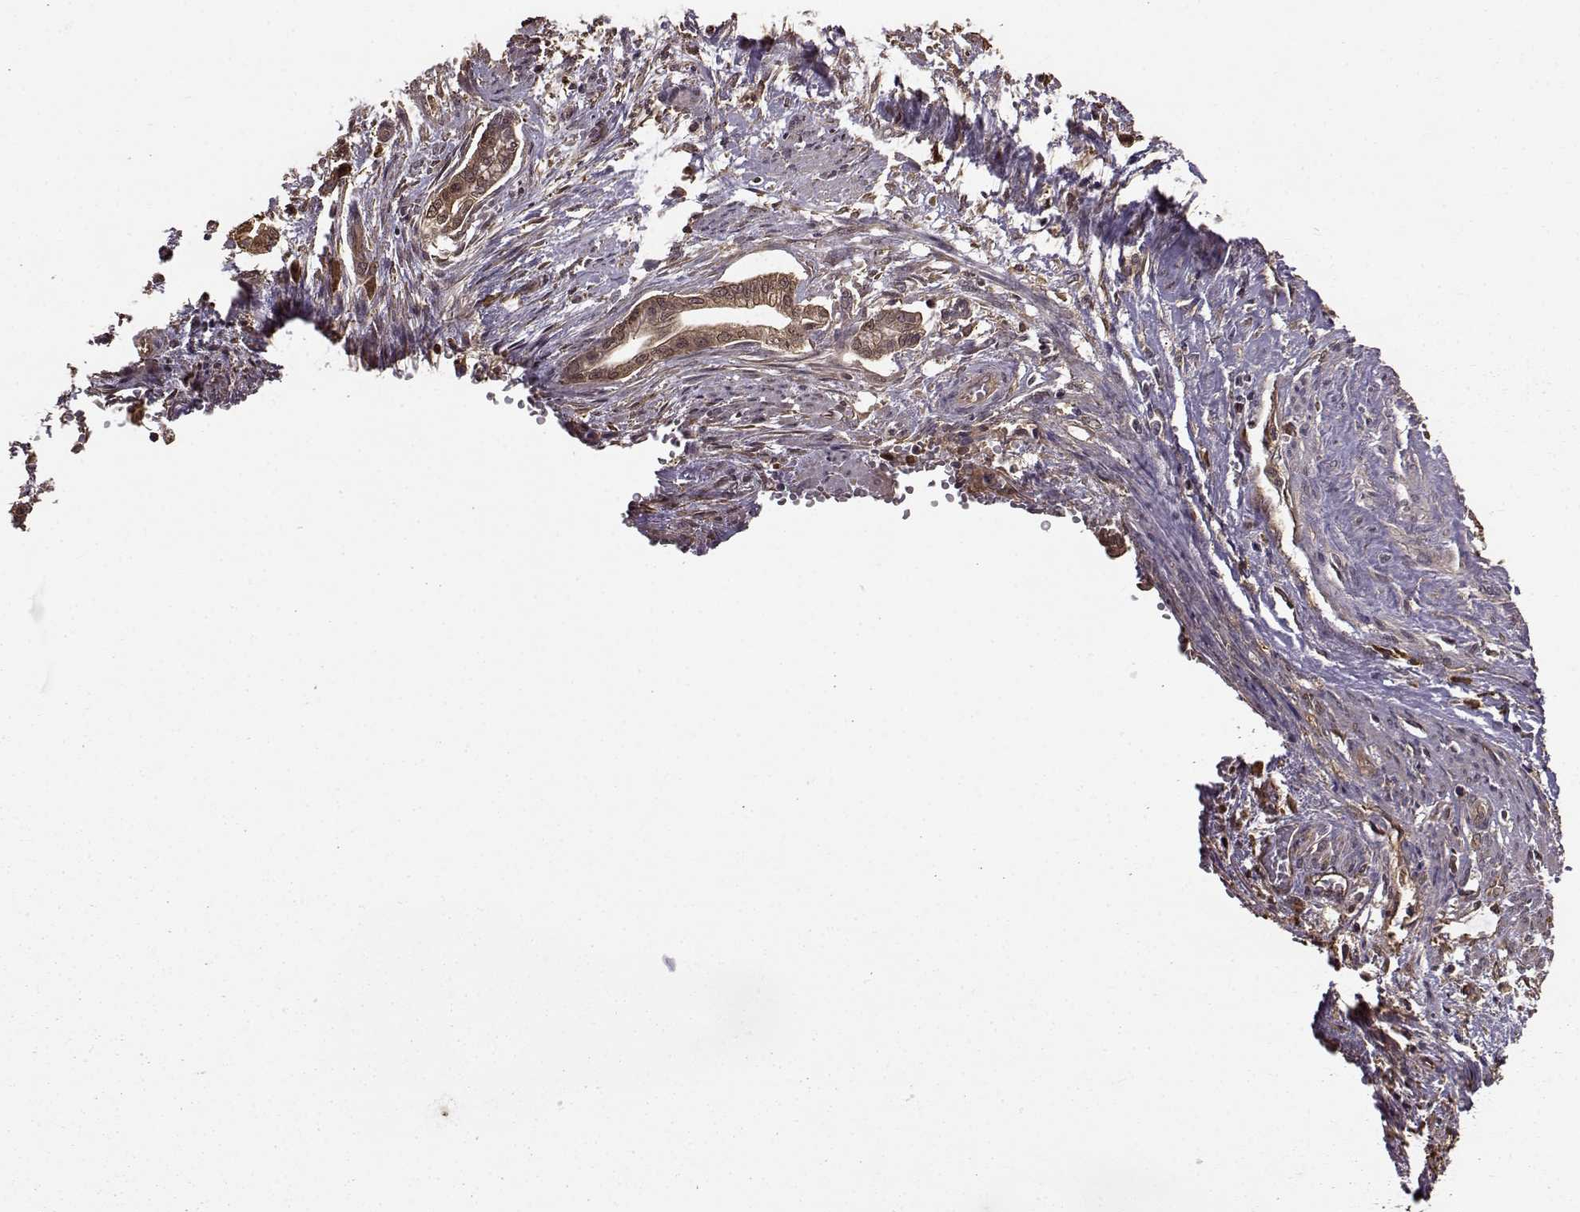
{"staining": {"intensity": "strong", "quantity": "25%-75%", "location": "cytoplasmic/membranous"}, "tissue": "cervical cancer", "cell_type": "Tumor cells", "image_type": "cancer", "snomed": [{"axis": "morphology", "description": "Adenocarcinoma, NOS"}, {"axis": "topography", "description": "Cervix"}], "caption": "Brown immunohistochemical staining in human adenocarcinoma (cervical) reveals strong cytoplasmic/membranous positivity in about 25%-75% of tumor cells.", "gene": "NME1-NME2", "patient": {"sex": "female", "age": 62}}